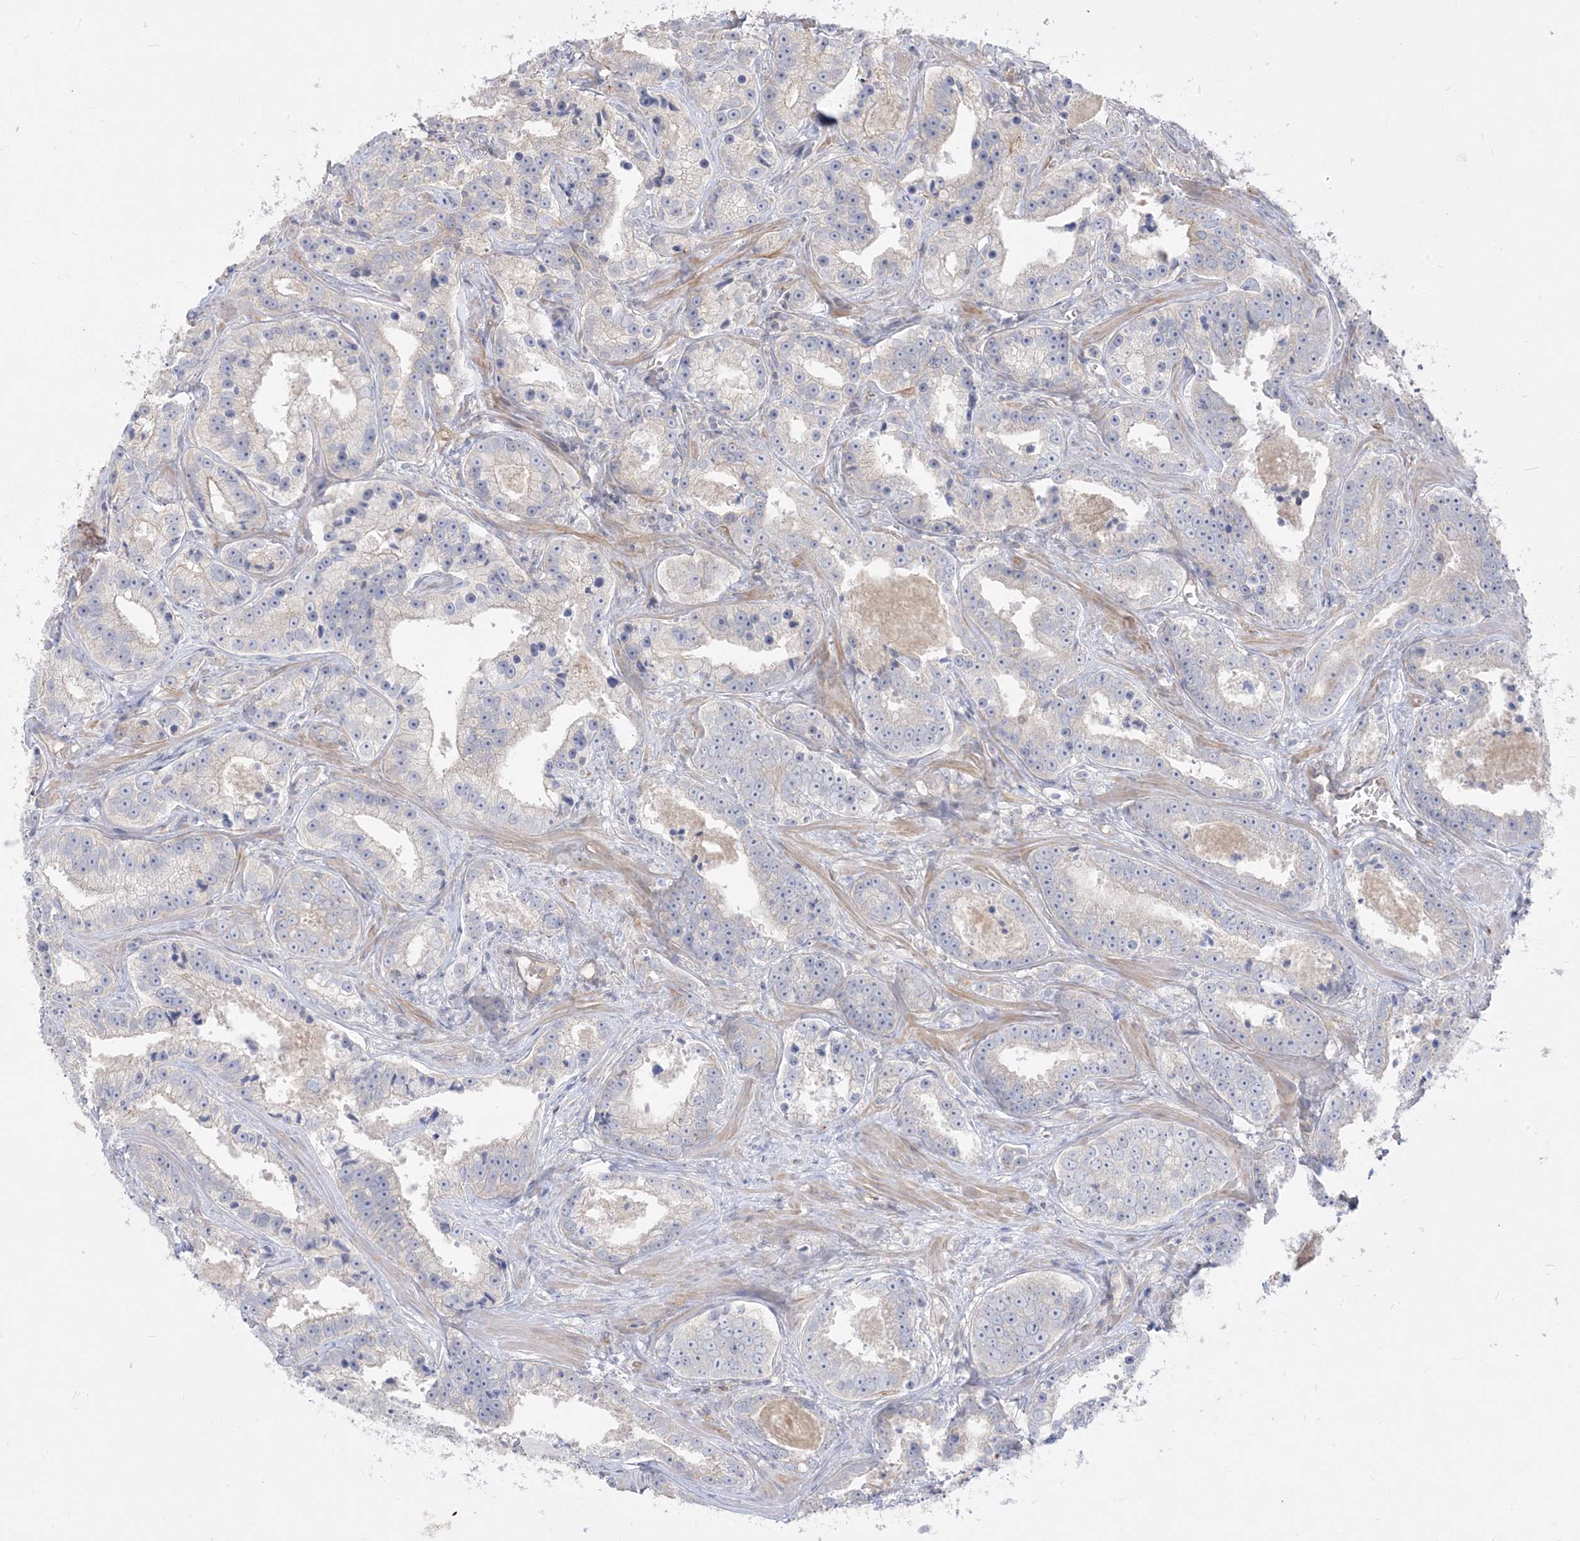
{"staining": {"intensity": "weak", "quantity": "<25%", "location": "cytoplasmic/membranous"}, "tissue": "prostate cancer", "cell_type": "Tumor cells", "image_type": "cancer", "snomed": [{"axis": "morphology", "description": "Adenocarcinoma, High grade"}, {"axis": "topography", "description": "Prostate"}], "caption": "An IHC histopathology image of prostate cancer is shown. There is no staining in tumor cells of prostate cancer.", "gene": "ARHGEF9", "patient": {"sex": "male", "age": 62}}